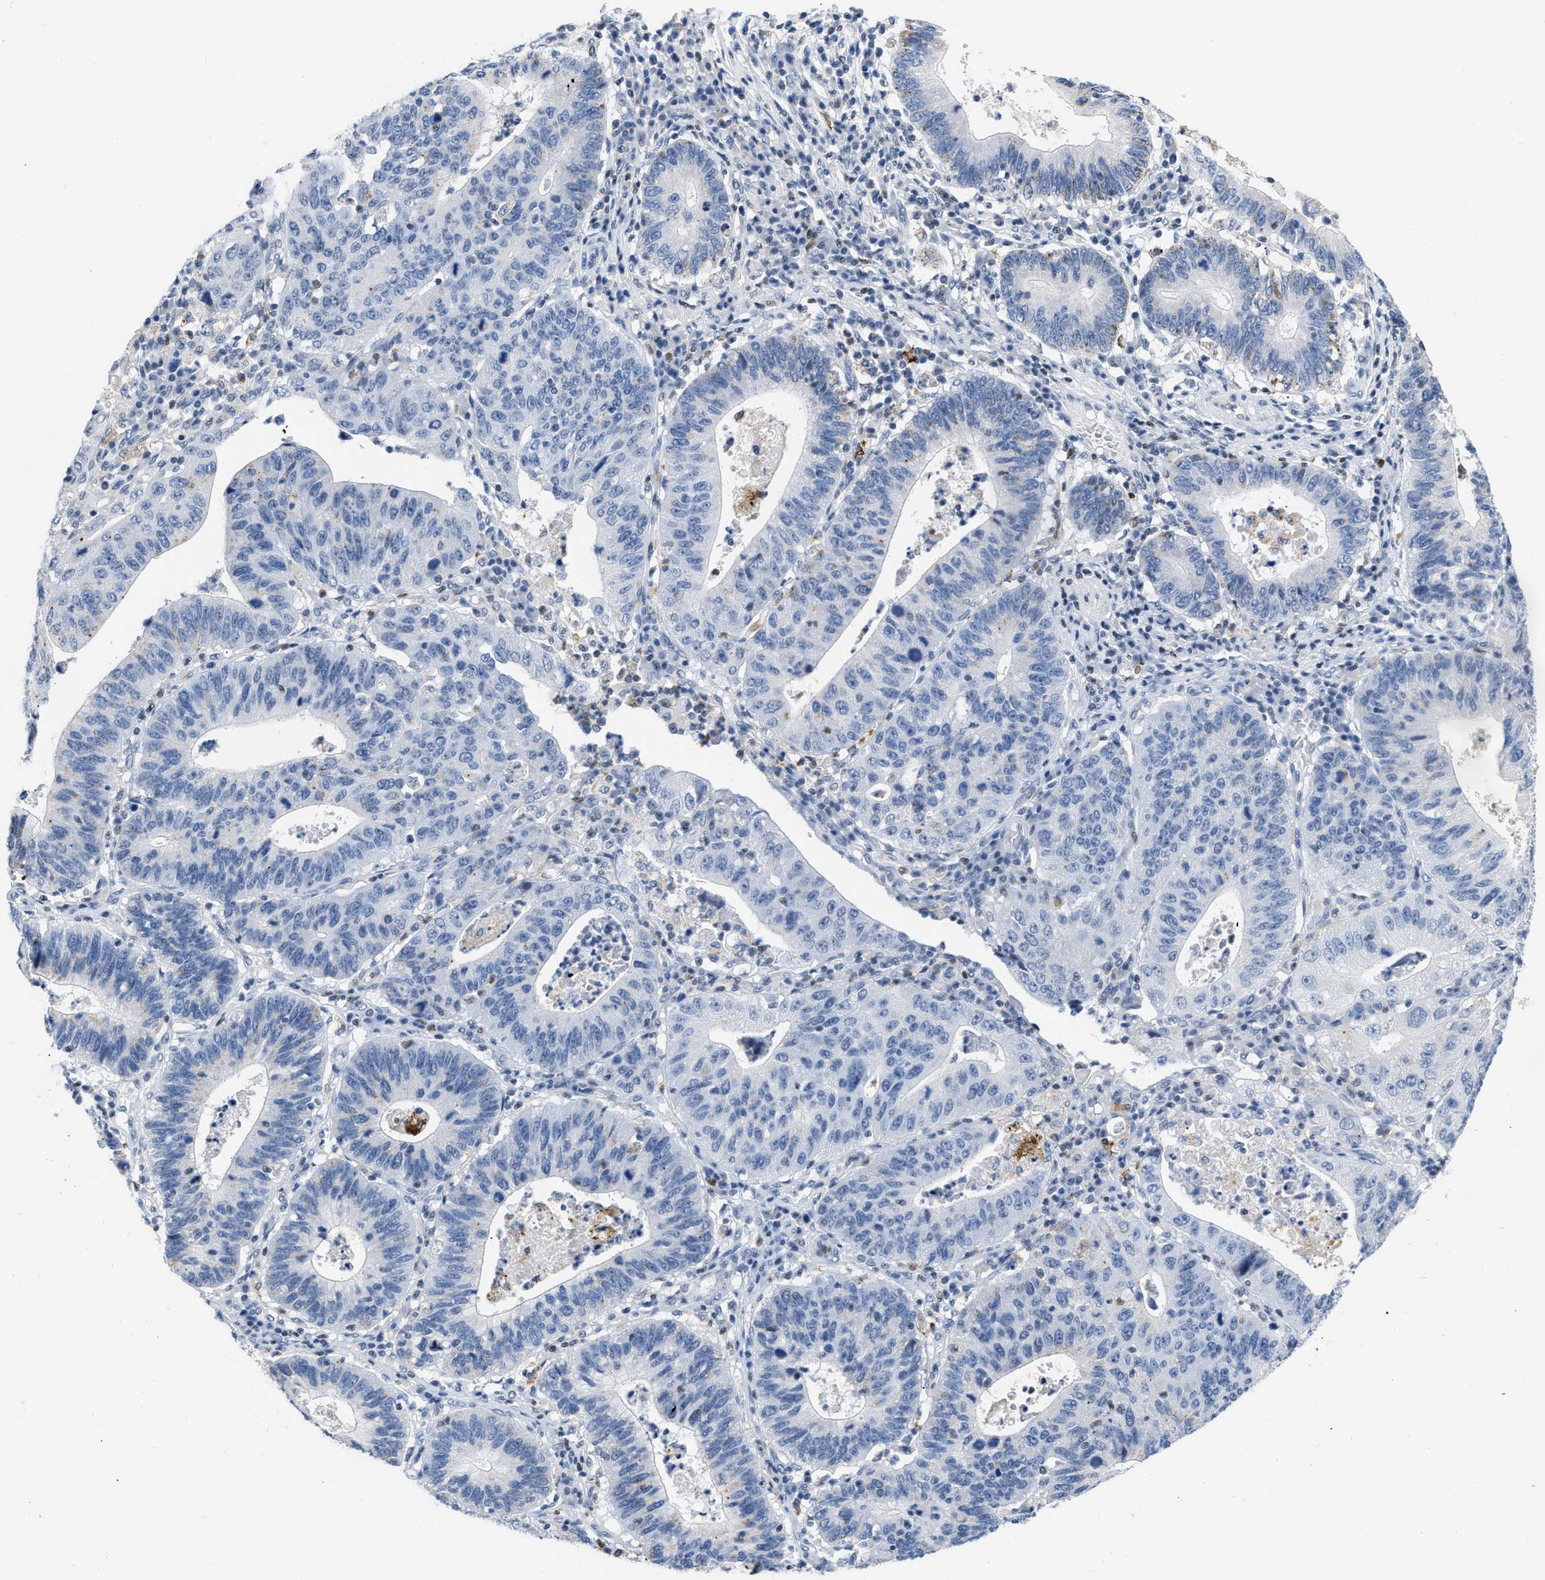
{"staining": {"intensity": "negative", "quantity": "none", "location": "none"}, "tissue": "stomach cancer", "cell_type": "Tumor cells", "image_type": "cancer", "snomed": [{"axis": "morphology", "description": "Adenocarcinoma, NOS"}, {"axis": "topography", "description": "Stomach"}], "caption": "Immunohistochemical staining of stomach adenocarcinoma reveals no significant expression in tumor cells. (Stains: DAB immunohistochemistry (IHC) with hematoxylin counter stain, Microscopy: brightfield microscopy at high magnification).", "gene": "BOLL", "patient": {"sex": "male", "age": 59}}